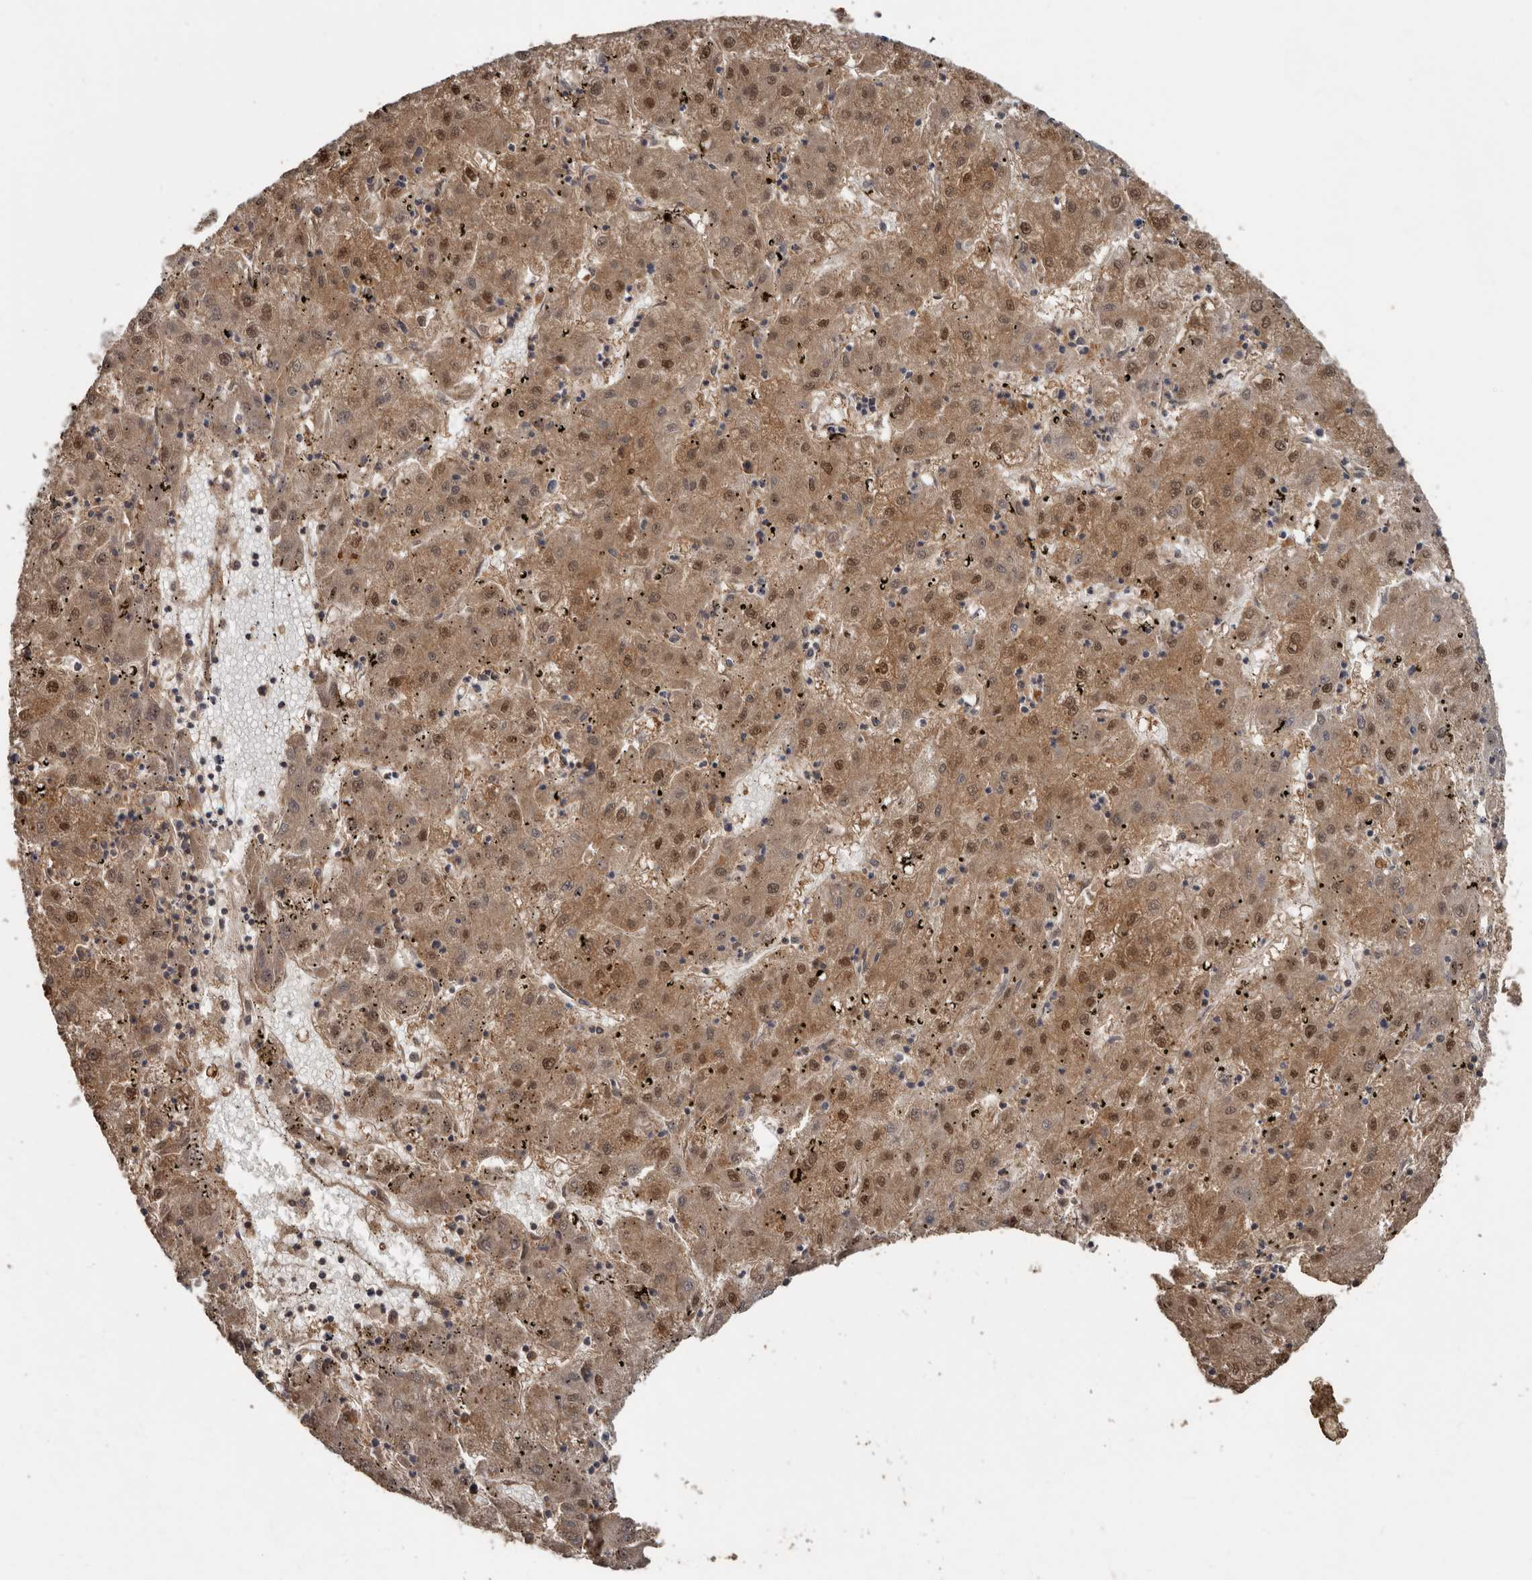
{"staining": {"intensity": "moderate", "quantity": ">75%", "location": "cytoplasmic/membranous,nuclear"}, "tissue": "liver cancer", "cell_type": "Tumor cells", "image_type": "cancer", "snomed": [{"axis": "morphology", "description": "Carcinoma, Hepatocellular, NOS"}, {"axis": "topography", "description": "Liver"}], "caption": "Protein expression analysis of liver hepatocellular carcinoma reveals moderate cytoplasmic/membranous and nuclear positivity in about >75% of tumor cells. Using DAB (brown) and hematoxylin (blue) stains, captured at high magnification using brightfield microscopy.", "gene": "EXOC3L1", "patient": {"sex": "male", "age": 72}}